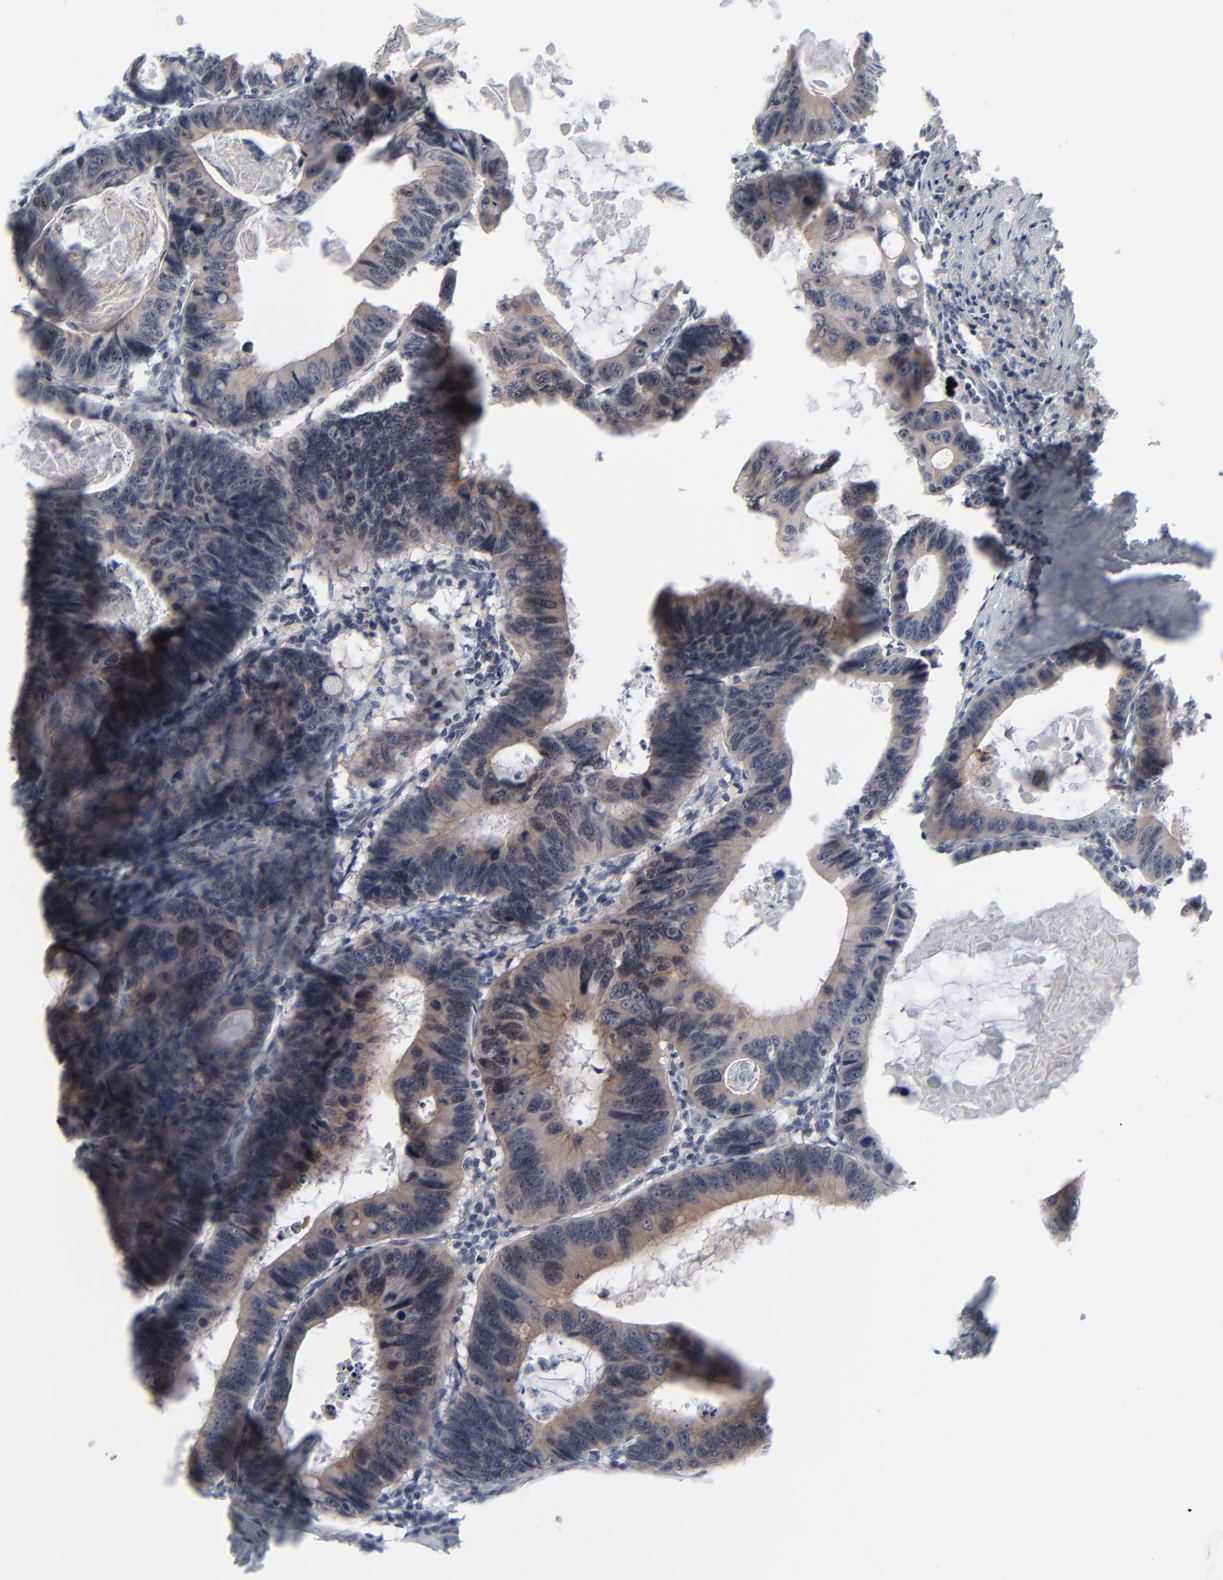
{"staining": {"intensity": "moderate", "quantity": "25%-75%", "location": "cytoplasmic/membranous"}, "tissue": "colorectal cancer", "cell_type": "Tumor cells", "image_type": "cancer", "snomed": [{"axis": "morphology", "description": "Adenocarcinoma, NOS"}, {"axis": "topography", "description": "Colon"}], "caption": "High-magnification brightfield microscopy of colorectal cancer (adenocarcinoma) stained with DAB (3,3'-diaminobenzidine) (brown) and counterstained with hematoxylin (blue). tumor cells exhibit moderate cytoplasmic/membranous expression is present in approximately25%-75% of cells.", "gene": "POF1B", "patient": {"sex": "female", "age": 55}}